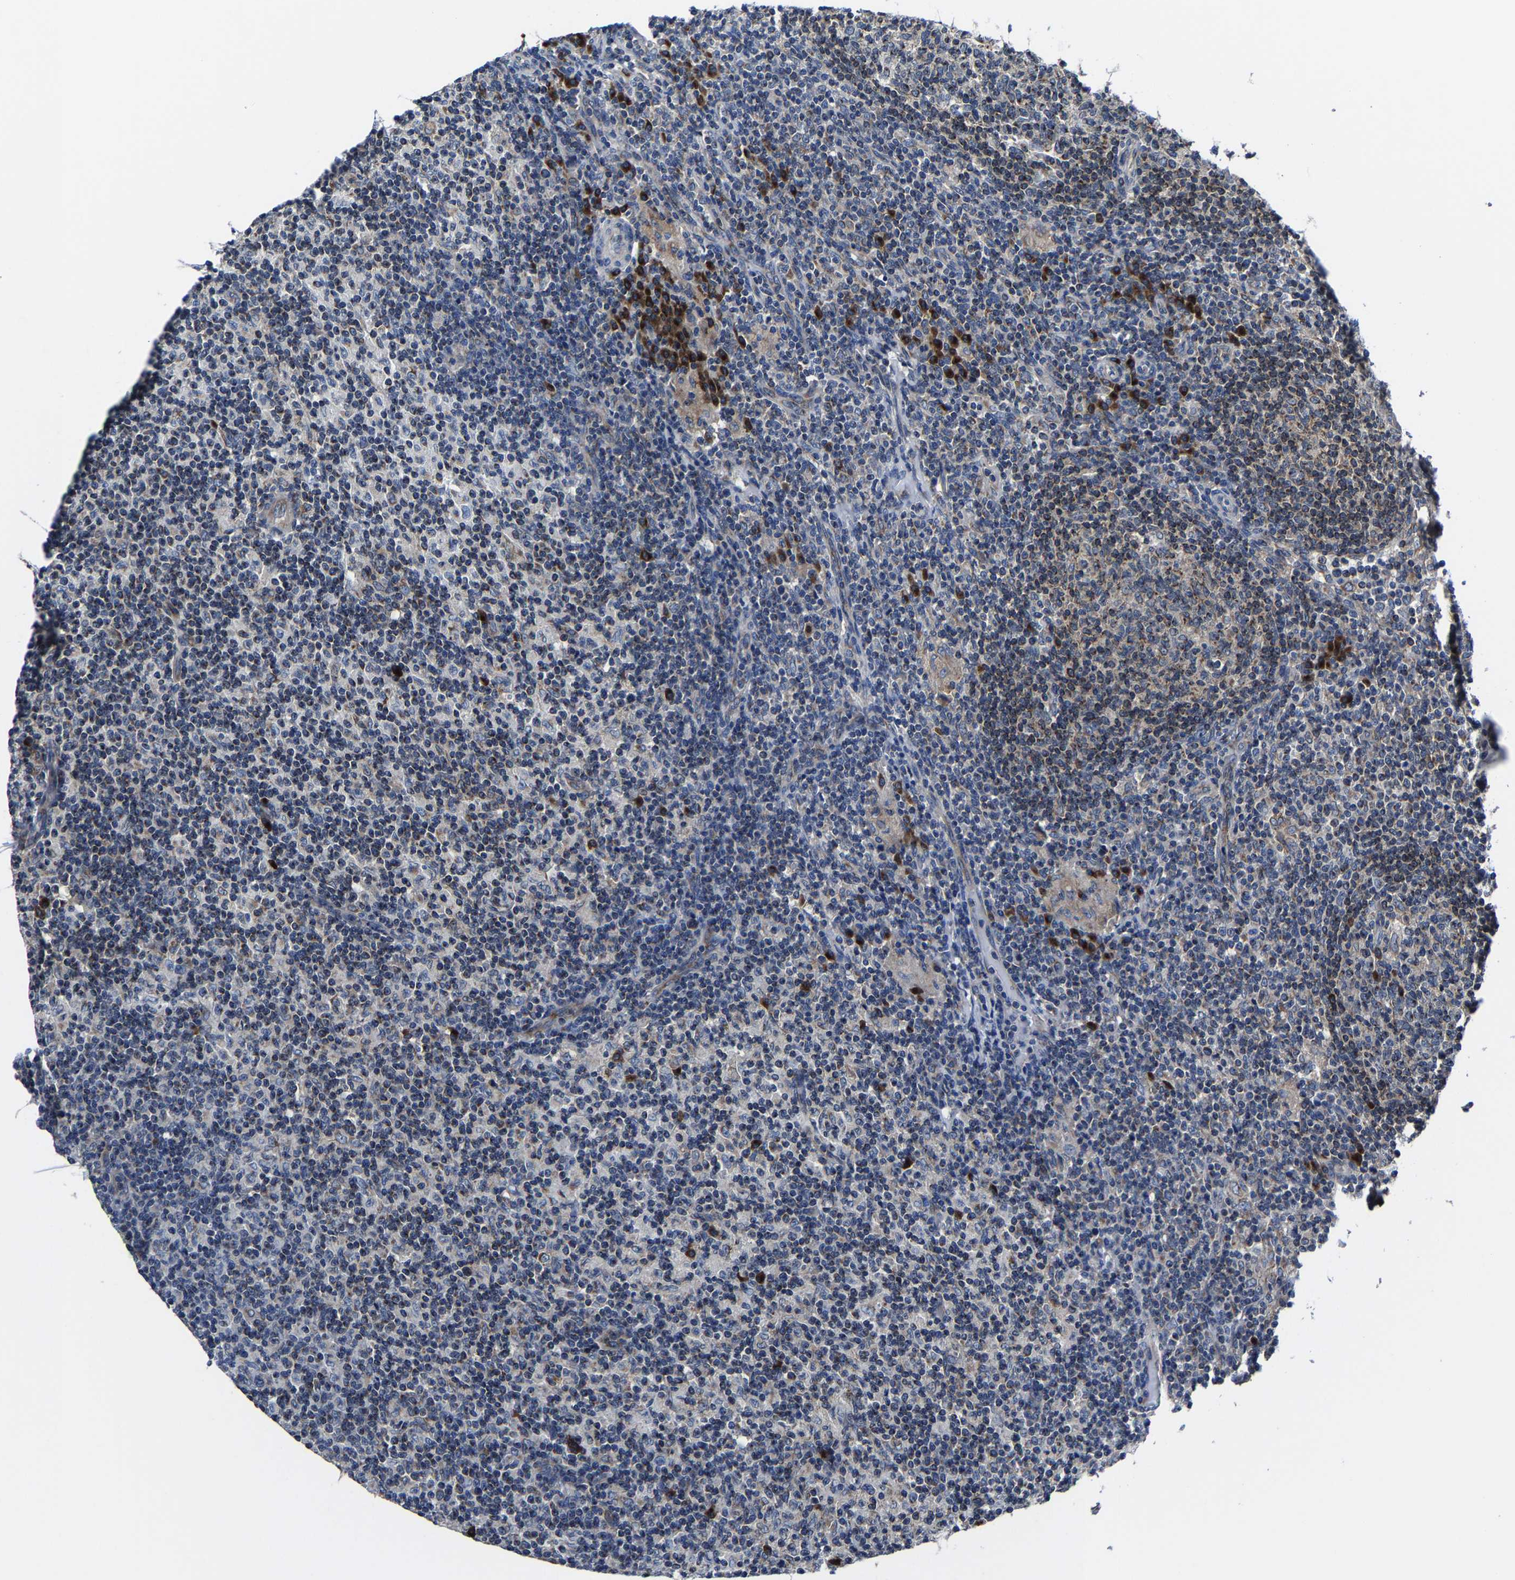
{"staining": {"intensity": "moderate", "quantity": "<25%", "location": "cytoplasmic/membranous"}, "tissue": "lymph node", "cell_type": "Germinal center cells", "image_type": "normal", "snomed": [{"axis": "morphology", "description": "Normal tissue, NOS"}, {"axis": "morphology", "description": "Inflammation, NOS"}, {"axis": "topography", "description": "Lymph node"}], "caption": "Moderate cytoplasmic/membranous staining for a protein is appreciated in approximately <25% of germinal center cells of unremarkable lymph node using immunohistochemistry.", "gene": "EBAG9", "patient": {"sex": "male", "age": 55}}